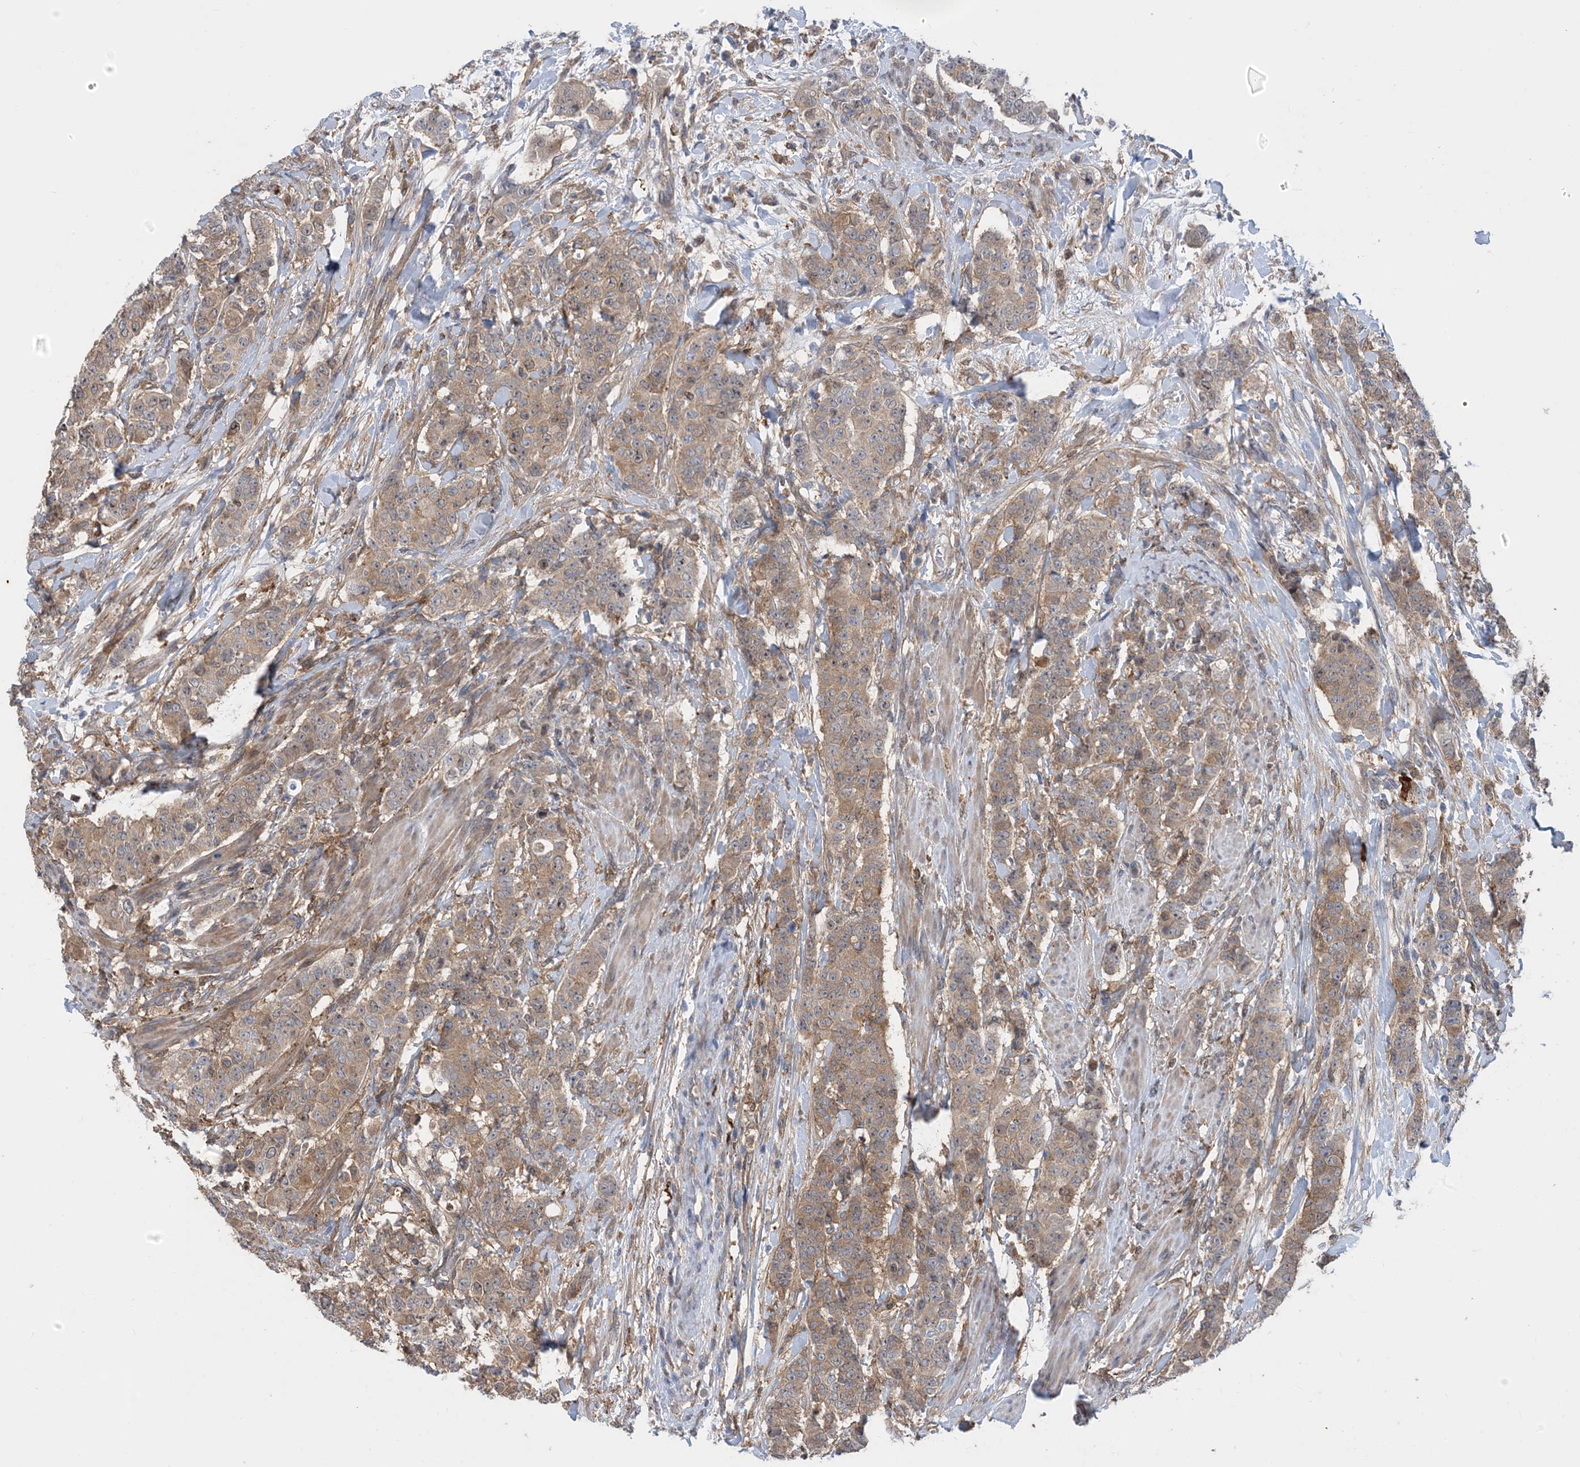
{"staining": {"intensity": "weak", "quantity": ">75%", "location": "cytoplasmic/membranous"}, "tissue": "breast cancer", "cell_type": "Tumor cells", "image_type": "cancer", "snomed": [{"axis": "morphology", "description": "Duct carcinoma"}, {"axis": "topography", "description": "Breast"}], "caption": "Weak cytoplasmic/membranous protein positivity is appreciated in approximately >75% of tumor cells in breast invasive ductal carcinoma. (IHC, brightfield microscopy, high magnification).", "gene": "HS1BP3", "patient": {"sex": "female", "age": 40}}